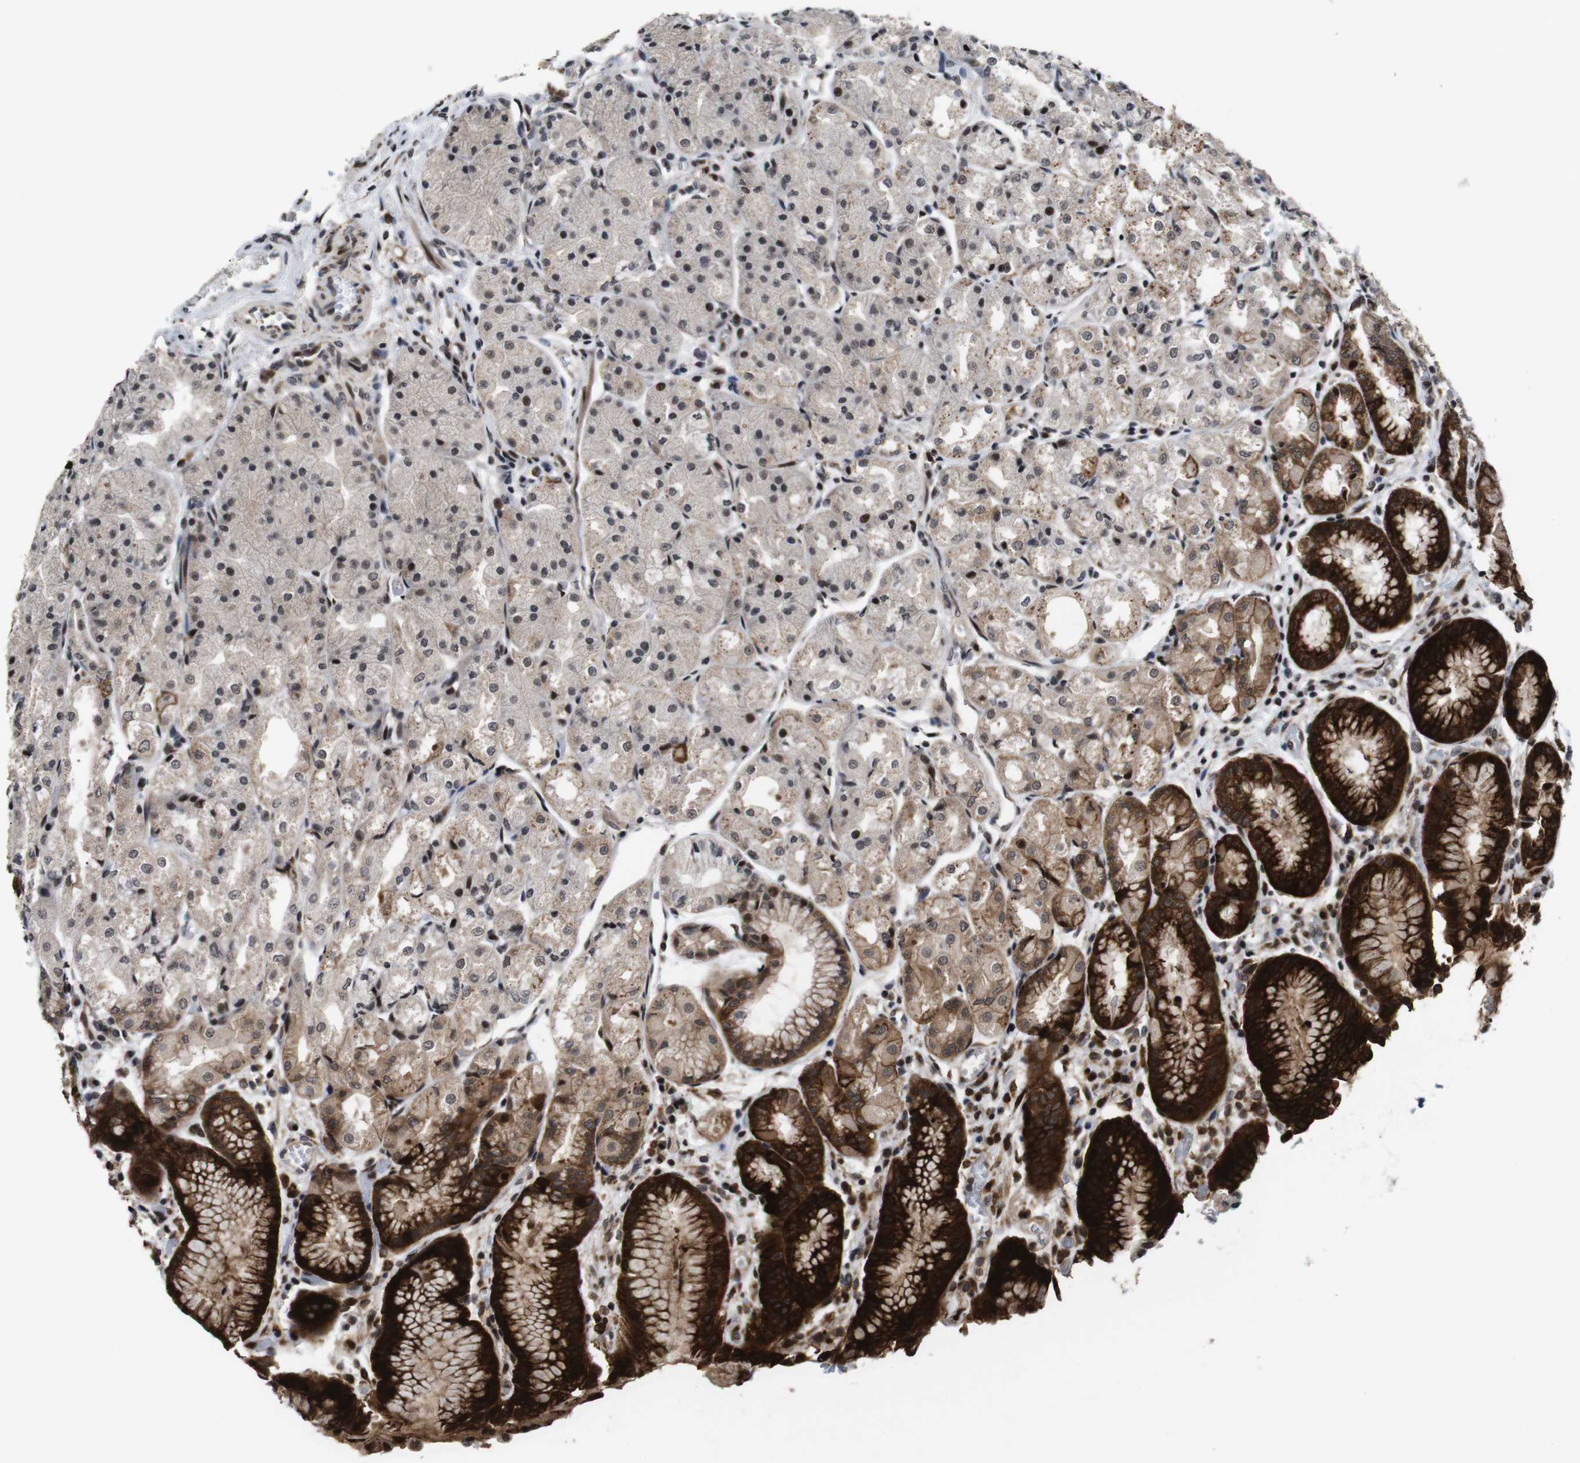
{"staining": {"intensity": "strong", "quantity": "<25%", "location": "cytoplasmic/membranous,nuclear"}, "tissue": "stomach", "cell_type": "Glandular cells", "image_type": "normal", "snomed": [{"axis": "morphology", "description": "Normal tissue, NOS"}, {"axis": "topography", "description": "Stomach, upper"}], "caption": "The photomicrograph reveals staining of normal stomach, revealing strong cytoplasmic/membranous,nuclear protein expression (brown color) within glandular cells. The staining was performed using DAB (3,3'-diaminobenzidine), with brown indicating positive protein expression. Nuclei are stained blue with hematoxylin.", "gene": "EIF4G1", "patient": {"sex": "male", "age": 72}}